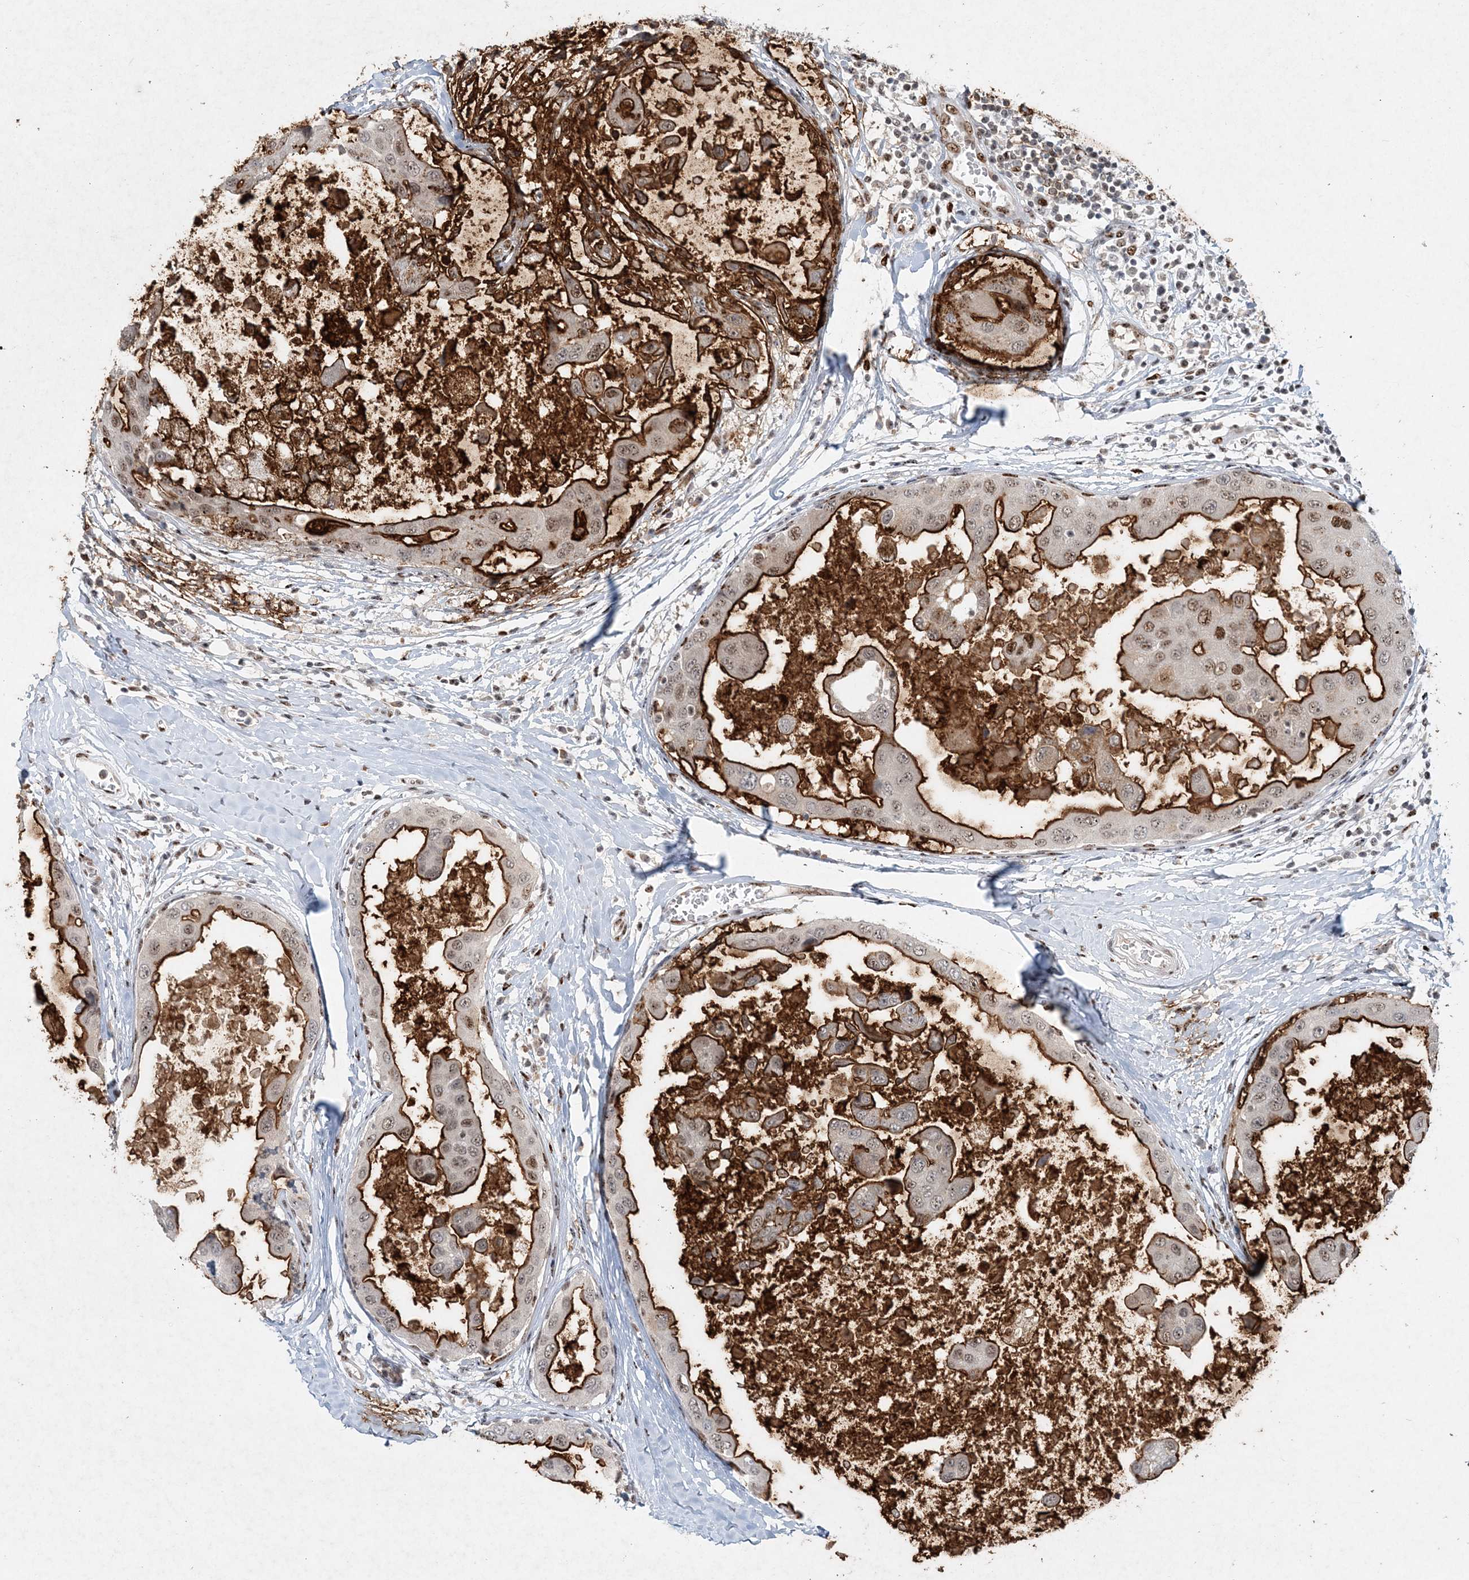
{"staining": {"intensity": "strong", "quantity": "25%-75%", "location": "cytoplasmic/membranous,nuclear"}, "tissue": "breast cancer", "cell_type": "Tumor cells", "image_type": "cancer", "snomed": [{"axis": "morphology", "description": "Duct carcinoma"}, {"axis": "topography", "description": "Breast"}], "caption": "Protein positivity by IHC demonstrates strong cytoplasmic/membranous and nuclear expression in approximately 25%-75% of tumor cells in breast intraductal carcinoma.", "gene": "GIN1", "patient": {"sex": "female", "age": 27}}